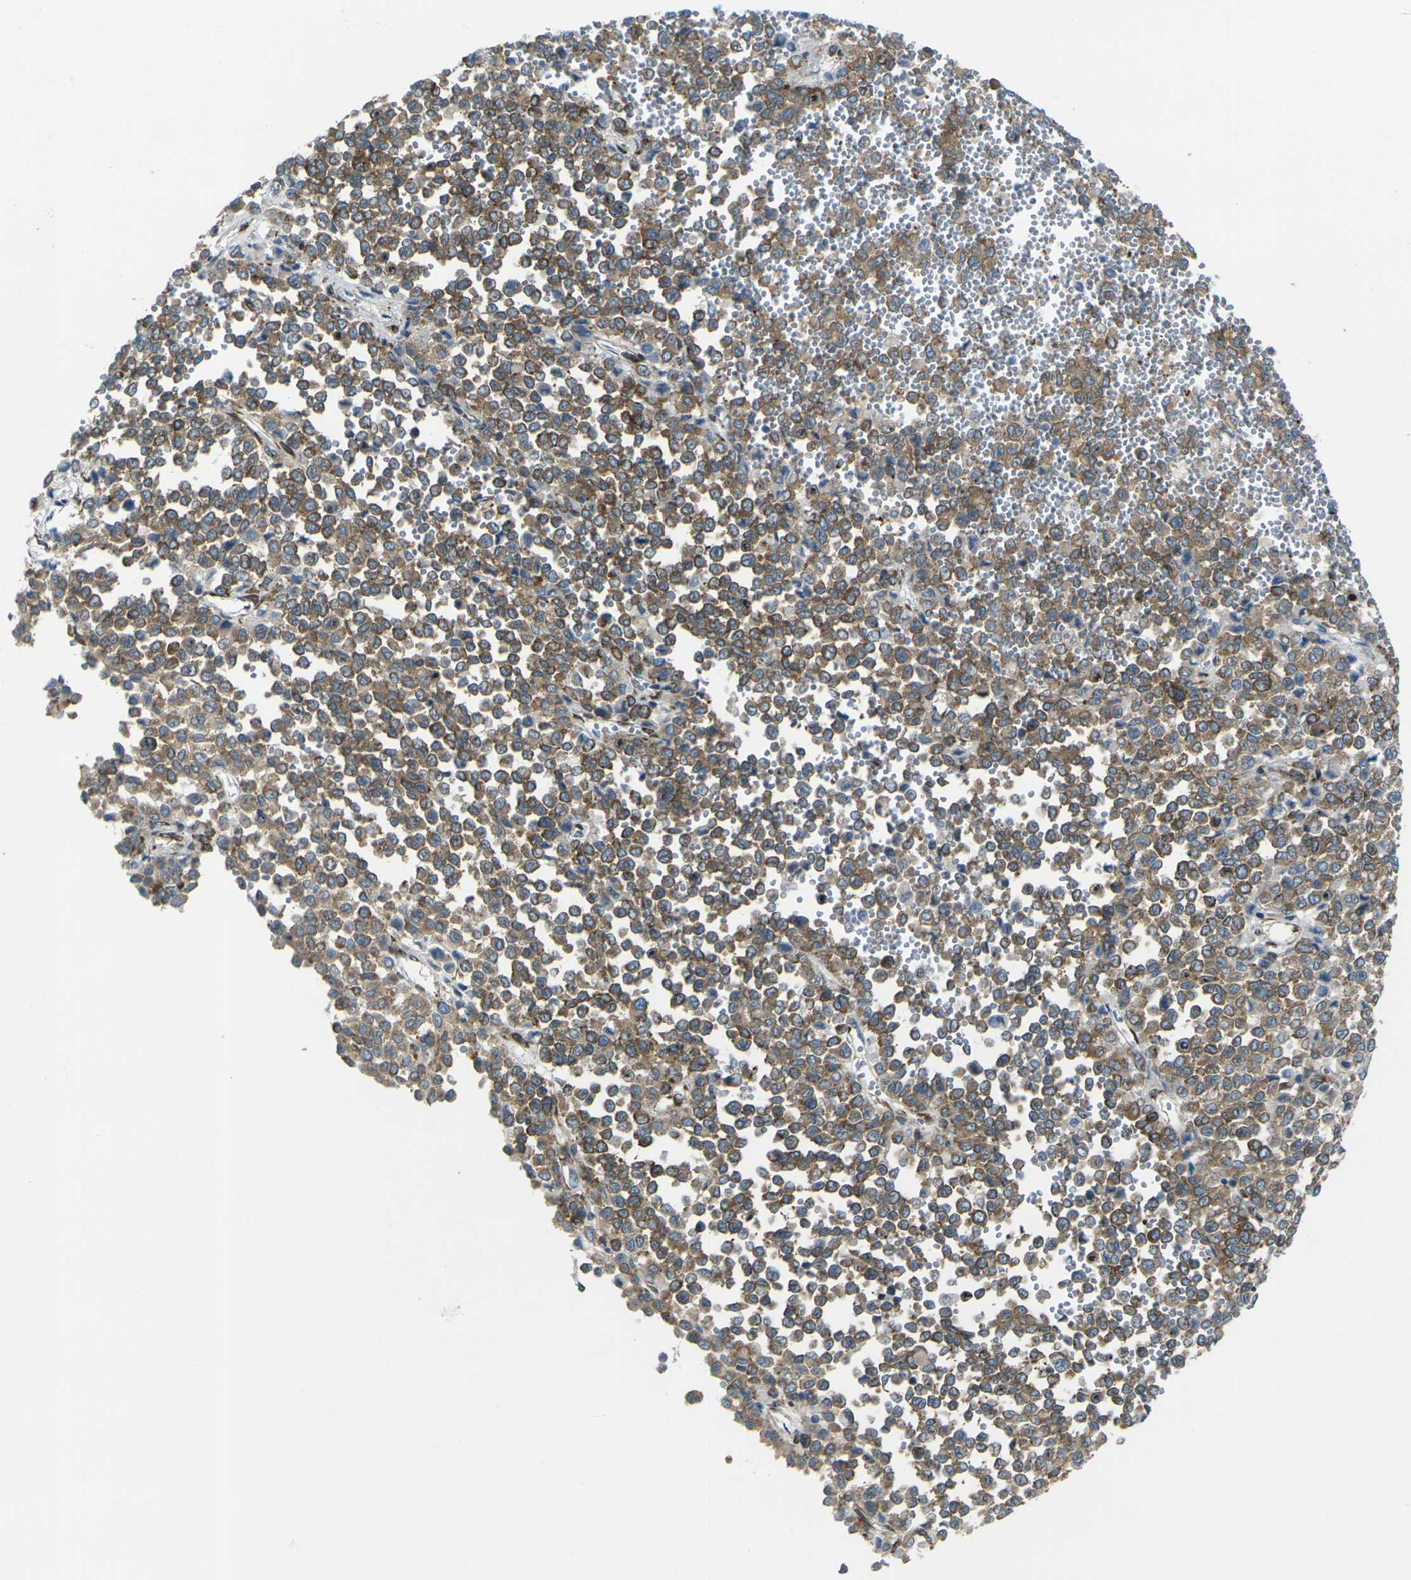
{"staining": {"intensity": "moderate", "quantity": ">75%", "location": "cytoplasmic/membranous"}, "tissue": "melanoma", "cell_type": "Tumor cells", "image_type": "cancer", "snomed": [{"axis": "morphology", "description": "Malignant melanoma, Metastatic site"}, {"axis": "topography", "description": "Pancreas"}], "caption": "Immunohistochemistry micrograph of human malignant melanoma (metastatic site) stained for a protein (brown), which displays medium levels of moderate cytoplasmic/membranous staining in approximately >75% of tumor cells.", "gene": "CELSR2", "patient": {"sex": "female", "age": 30}}